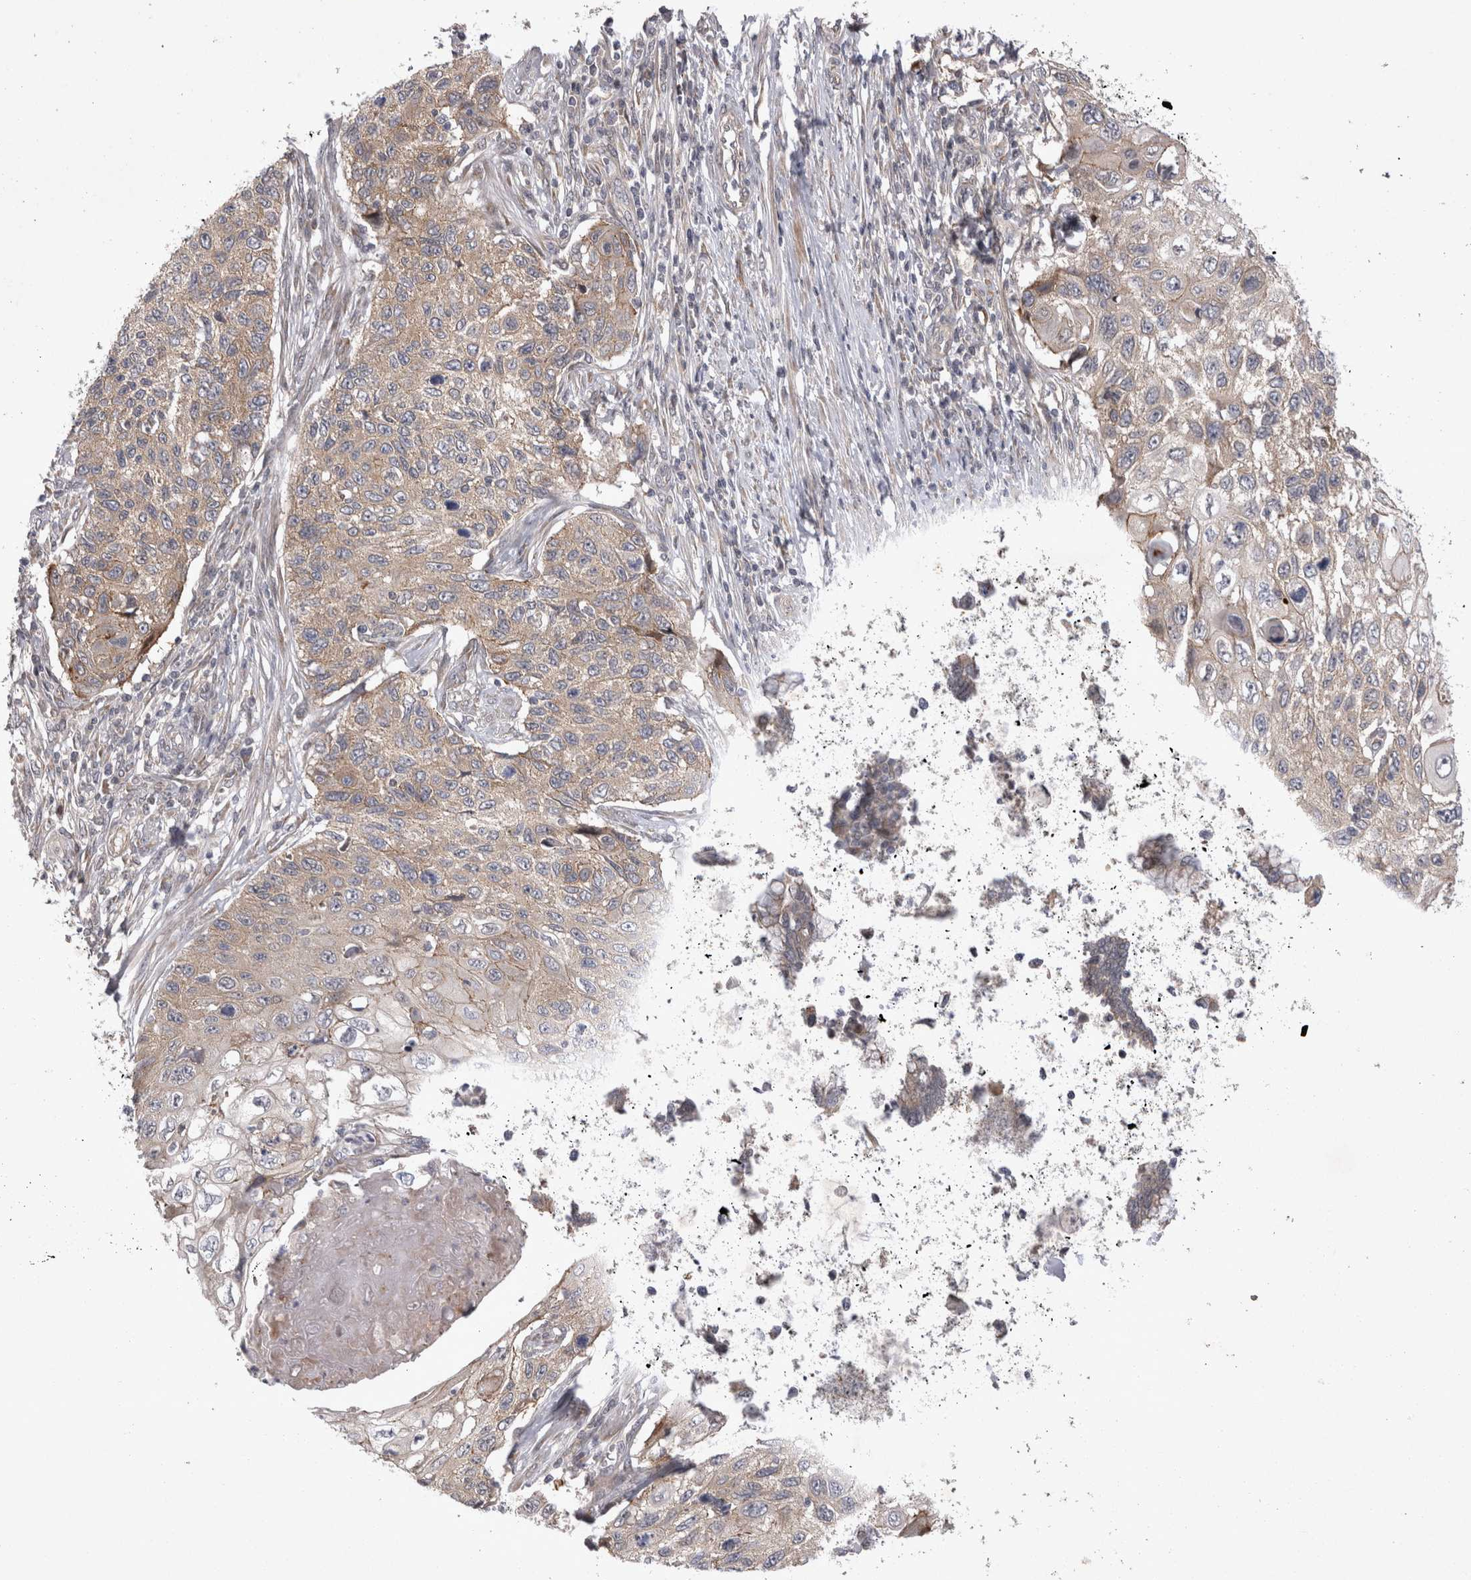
{"staining": {"intensity": "weak", "quantity": ">75%", "location": "cytoplasmic/membranous"}, "tissue": "cervical cancer", "cell_type": "Tumor cells", "image_type": "cancer", "snomed": [{"axis": "morphology", "description": "Squamous cell carcinoma, NOS"}, {"axis": "topography", "description": "Cervix"}], "caption": "A brown stain labels weak cytoplasmic/membranous expression of a protein in human cervical squamous cell carcinoma tumor cells.", "gene": "NENF", "patient": {"sex": "female", "age": 70}}